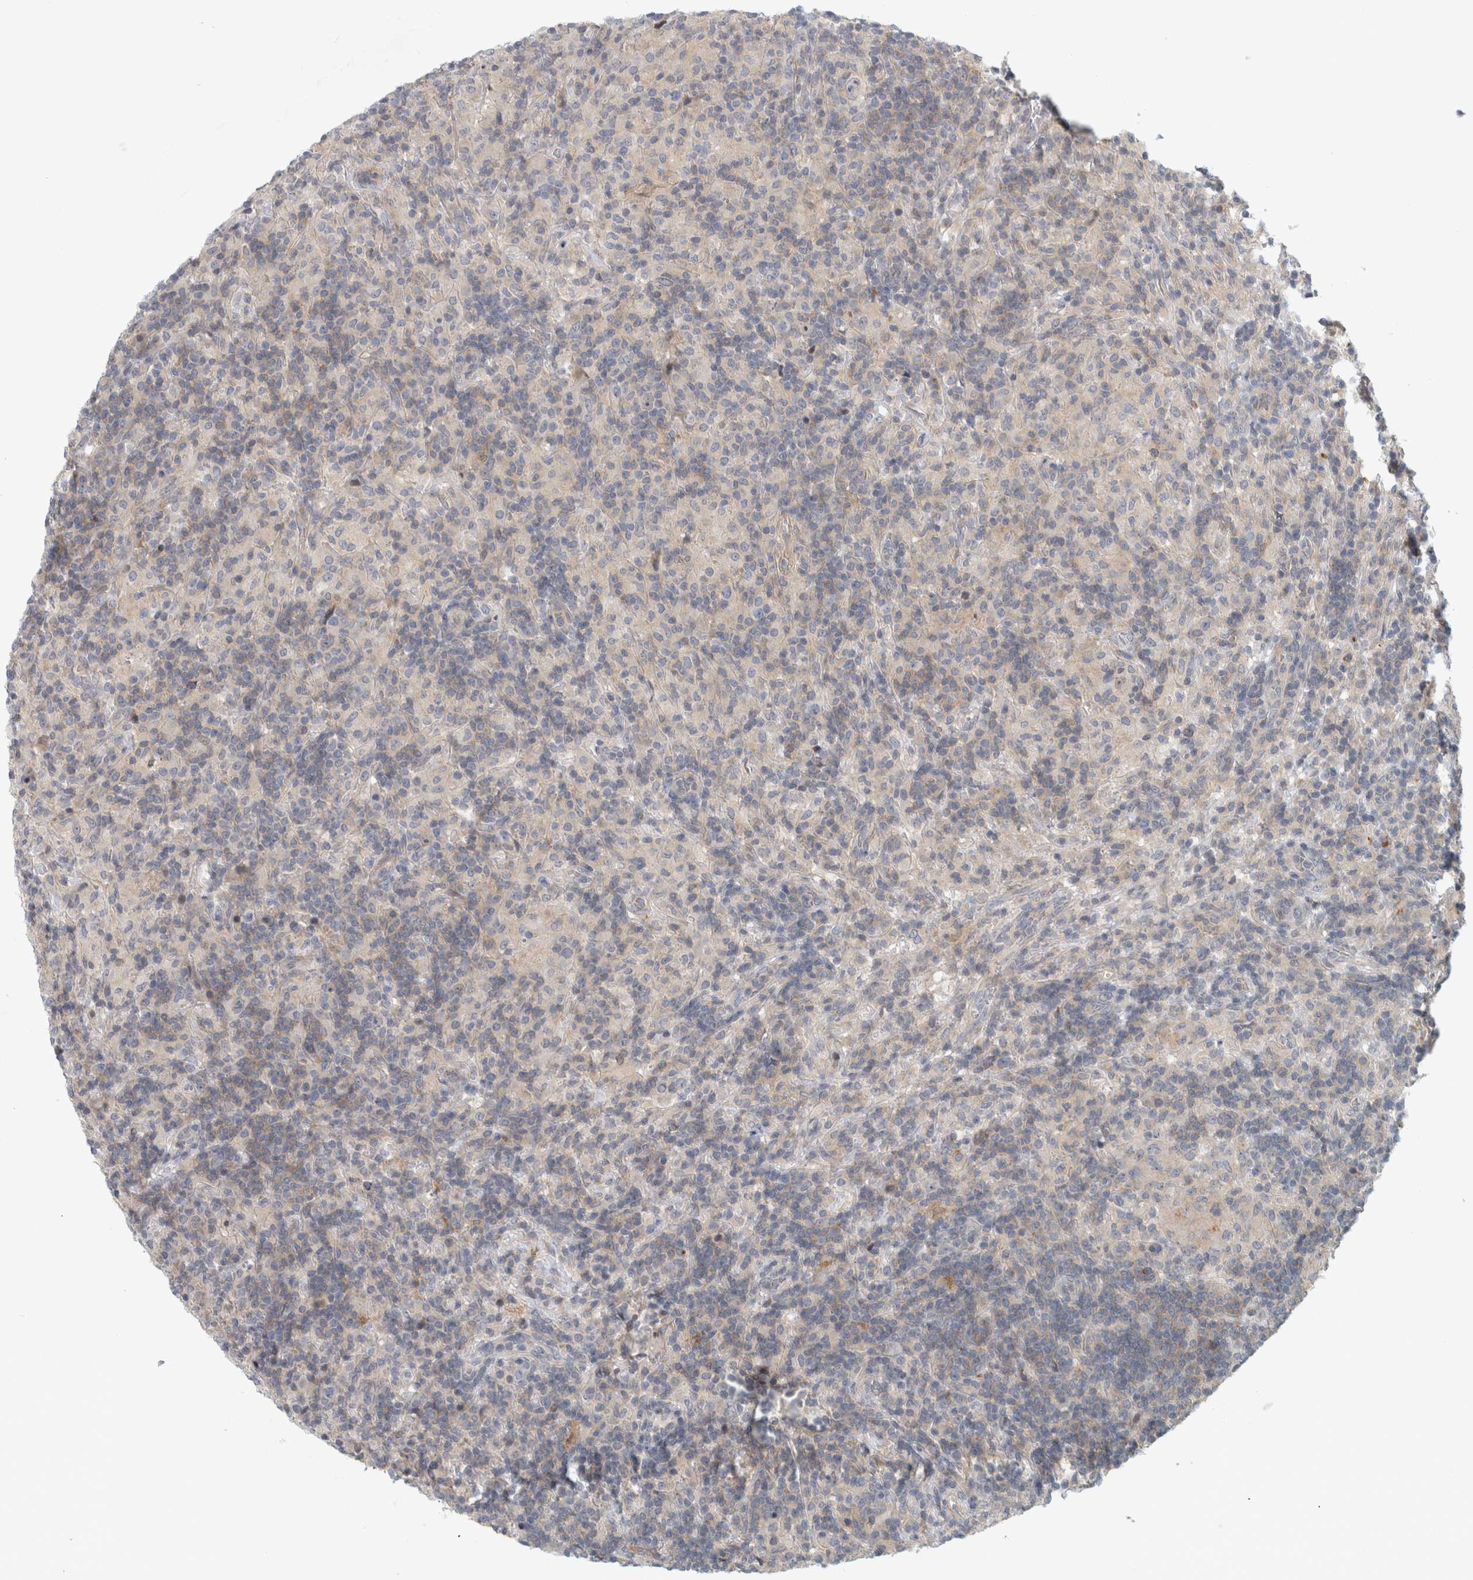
{"staining": {"intensity": "negative", "quantity": "none", "location": "none"}, "tissue": "lymphoma", "cell_type": "Tumor cells", "image_type": "cancer", "snomed": [{"axis": "morphology", "description": "Hodgkin's disease, NOS"}, {"axis": "topography", "description": "Lymph node"}], "caption": "This is an immunohistochemistry (IHC) image of Hodgkin's disease. There is no expression in tumor cells.", "gene": "ZNF804B", "patient": {"sex": "male", "age": 70}}